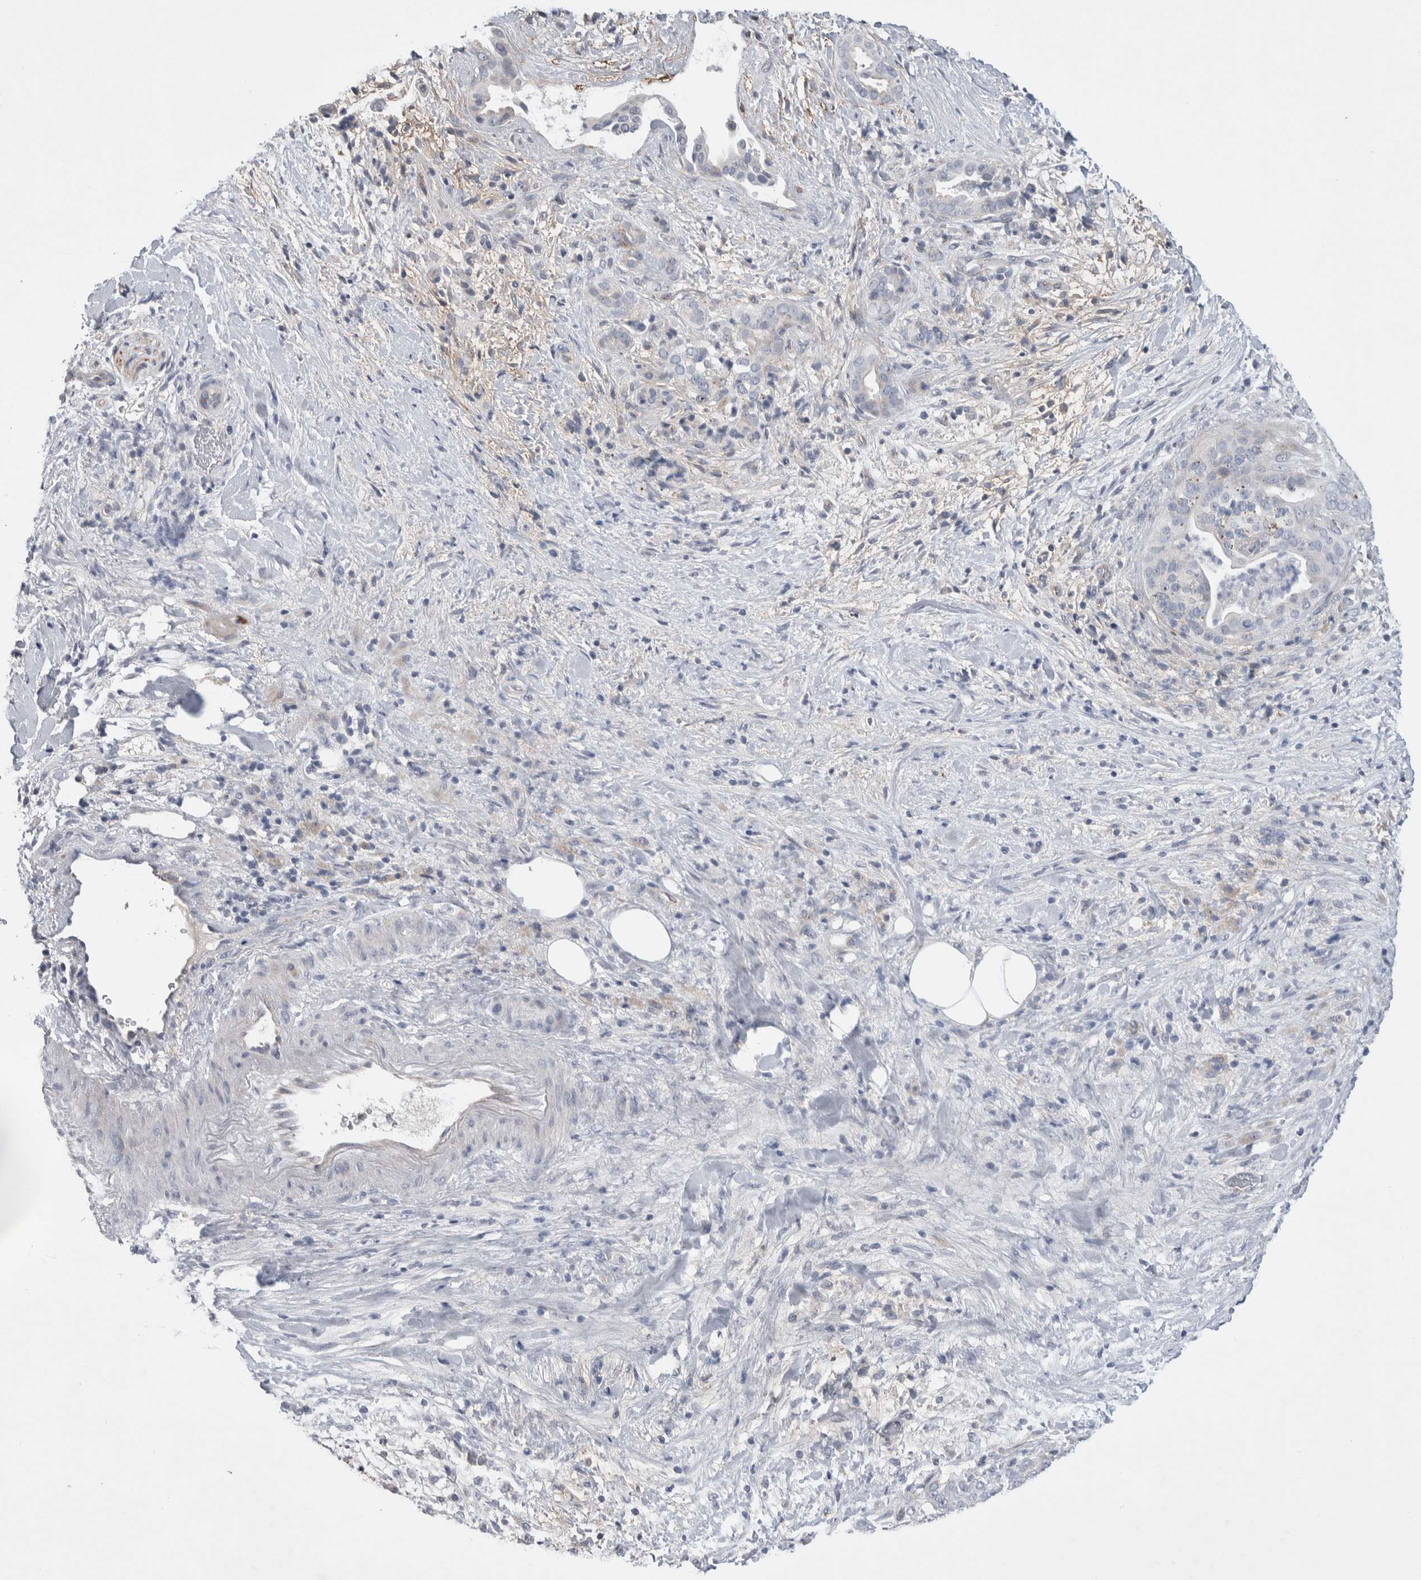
{"staining": {"intensity": "negative", "quantity": "none", "location": "none"}, "tissue": "pancreatic cancer", "cell_type": "Tumor cells", "image_type": "cancer", "snomed": [{"axis": "morphology", "description": "Adenocarcinoma, NOS"}, {"axis": "topography", "description": "Pancreas"}], "caption": "This photomicrograph is of pancreatic adenocarcinoma stained with immunohistochemistry to label a protein in brown with the nuclei are counter-stained blue. There is no expression in tumor cells.", "gene": "CEP131", "patient": {"sex": "male", "age": 58}}